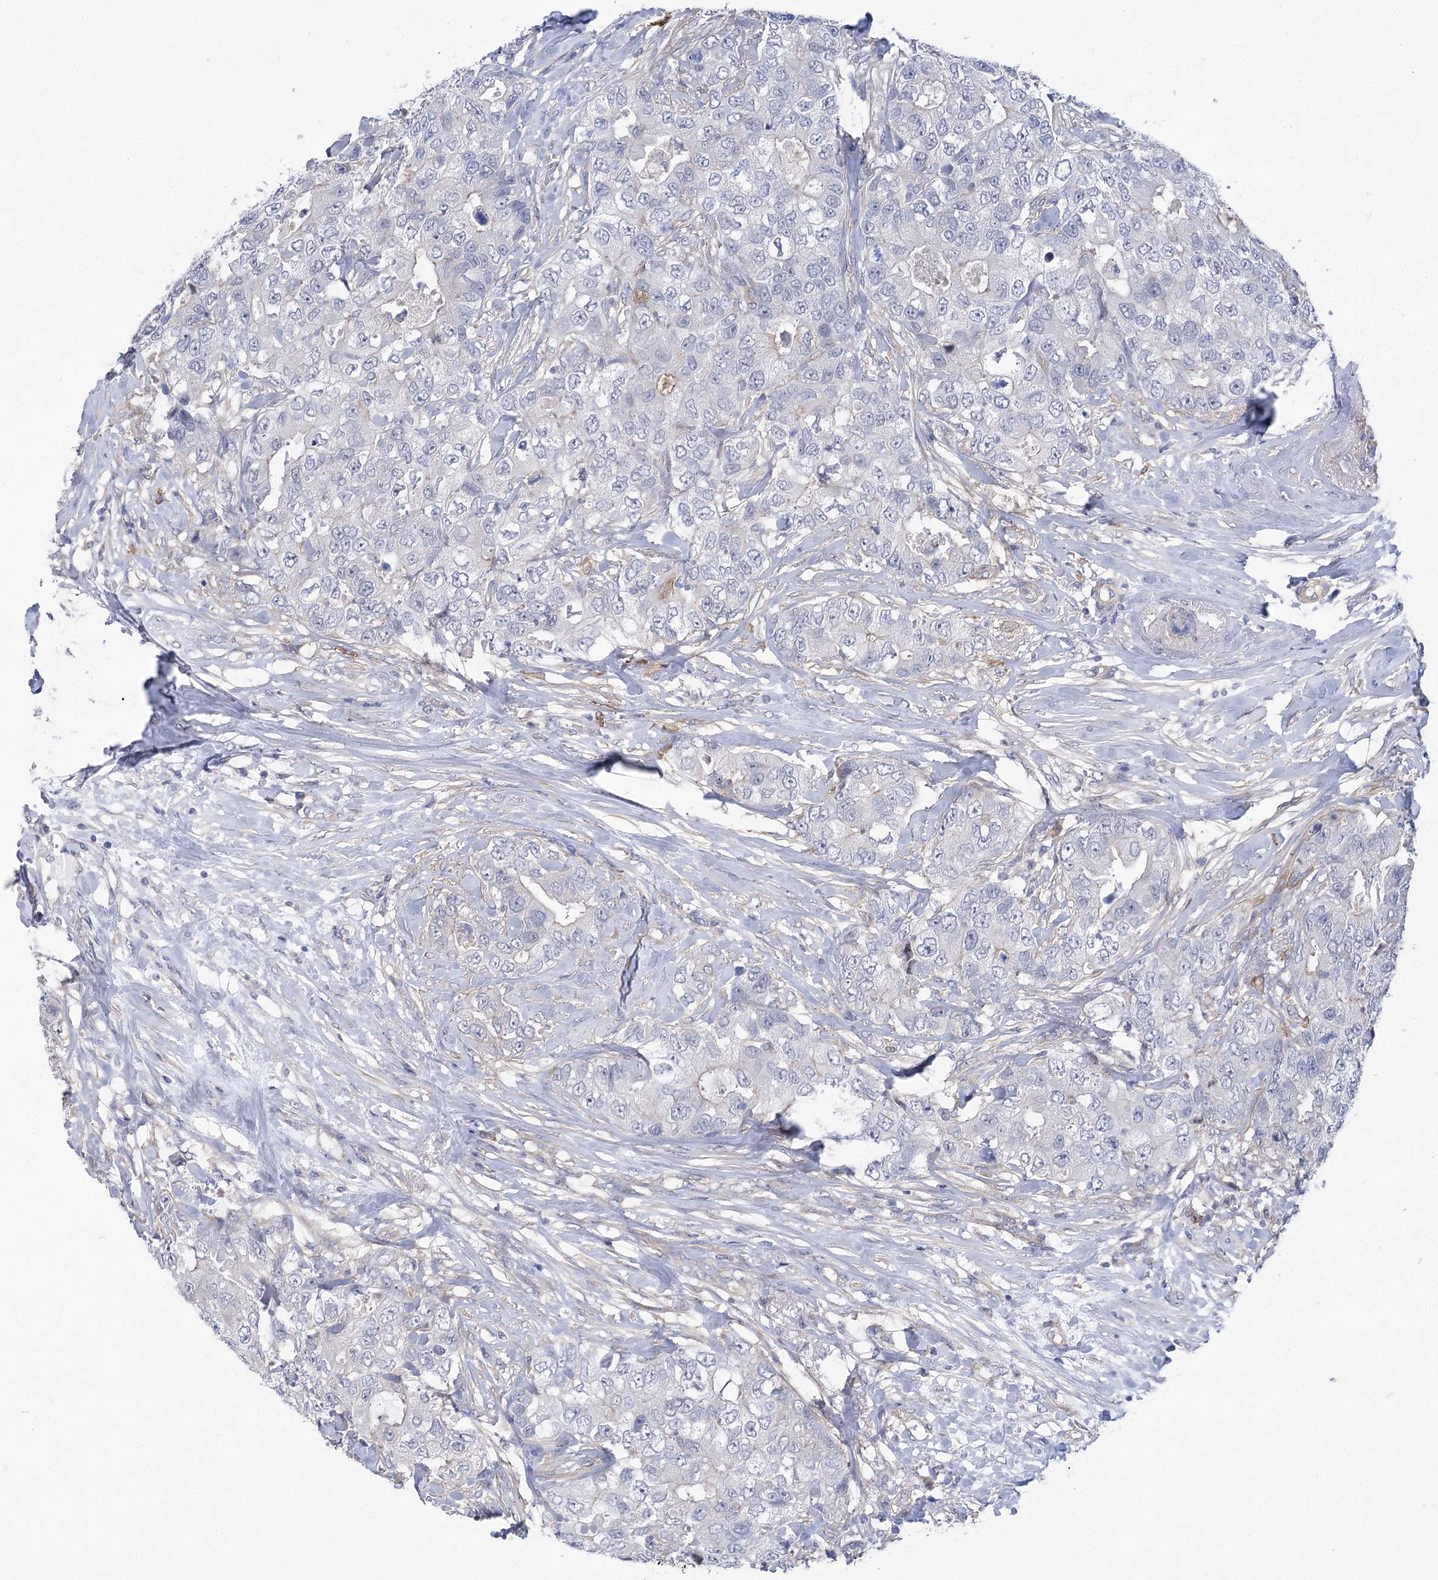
{"staining": {"intensity": "negative", "quantity": "none", "location": "none"}, "tissue": "breast cancer", "cell_type": "Tumor cells", "image_type": "cancer", "snomed": [{"axis": "morphology", "description": "Duct carcinoma"}, {"axis": "topography", "description": "Breast"}], "caption": "Protein analysis of breast cancer (infiltrating ductal carcinoma) exhibits no significant positivity in tumor cells. (DAB IHC, high magnification).", "gene": "THAP6", "patient": {"sex": "female", "age": 62}}